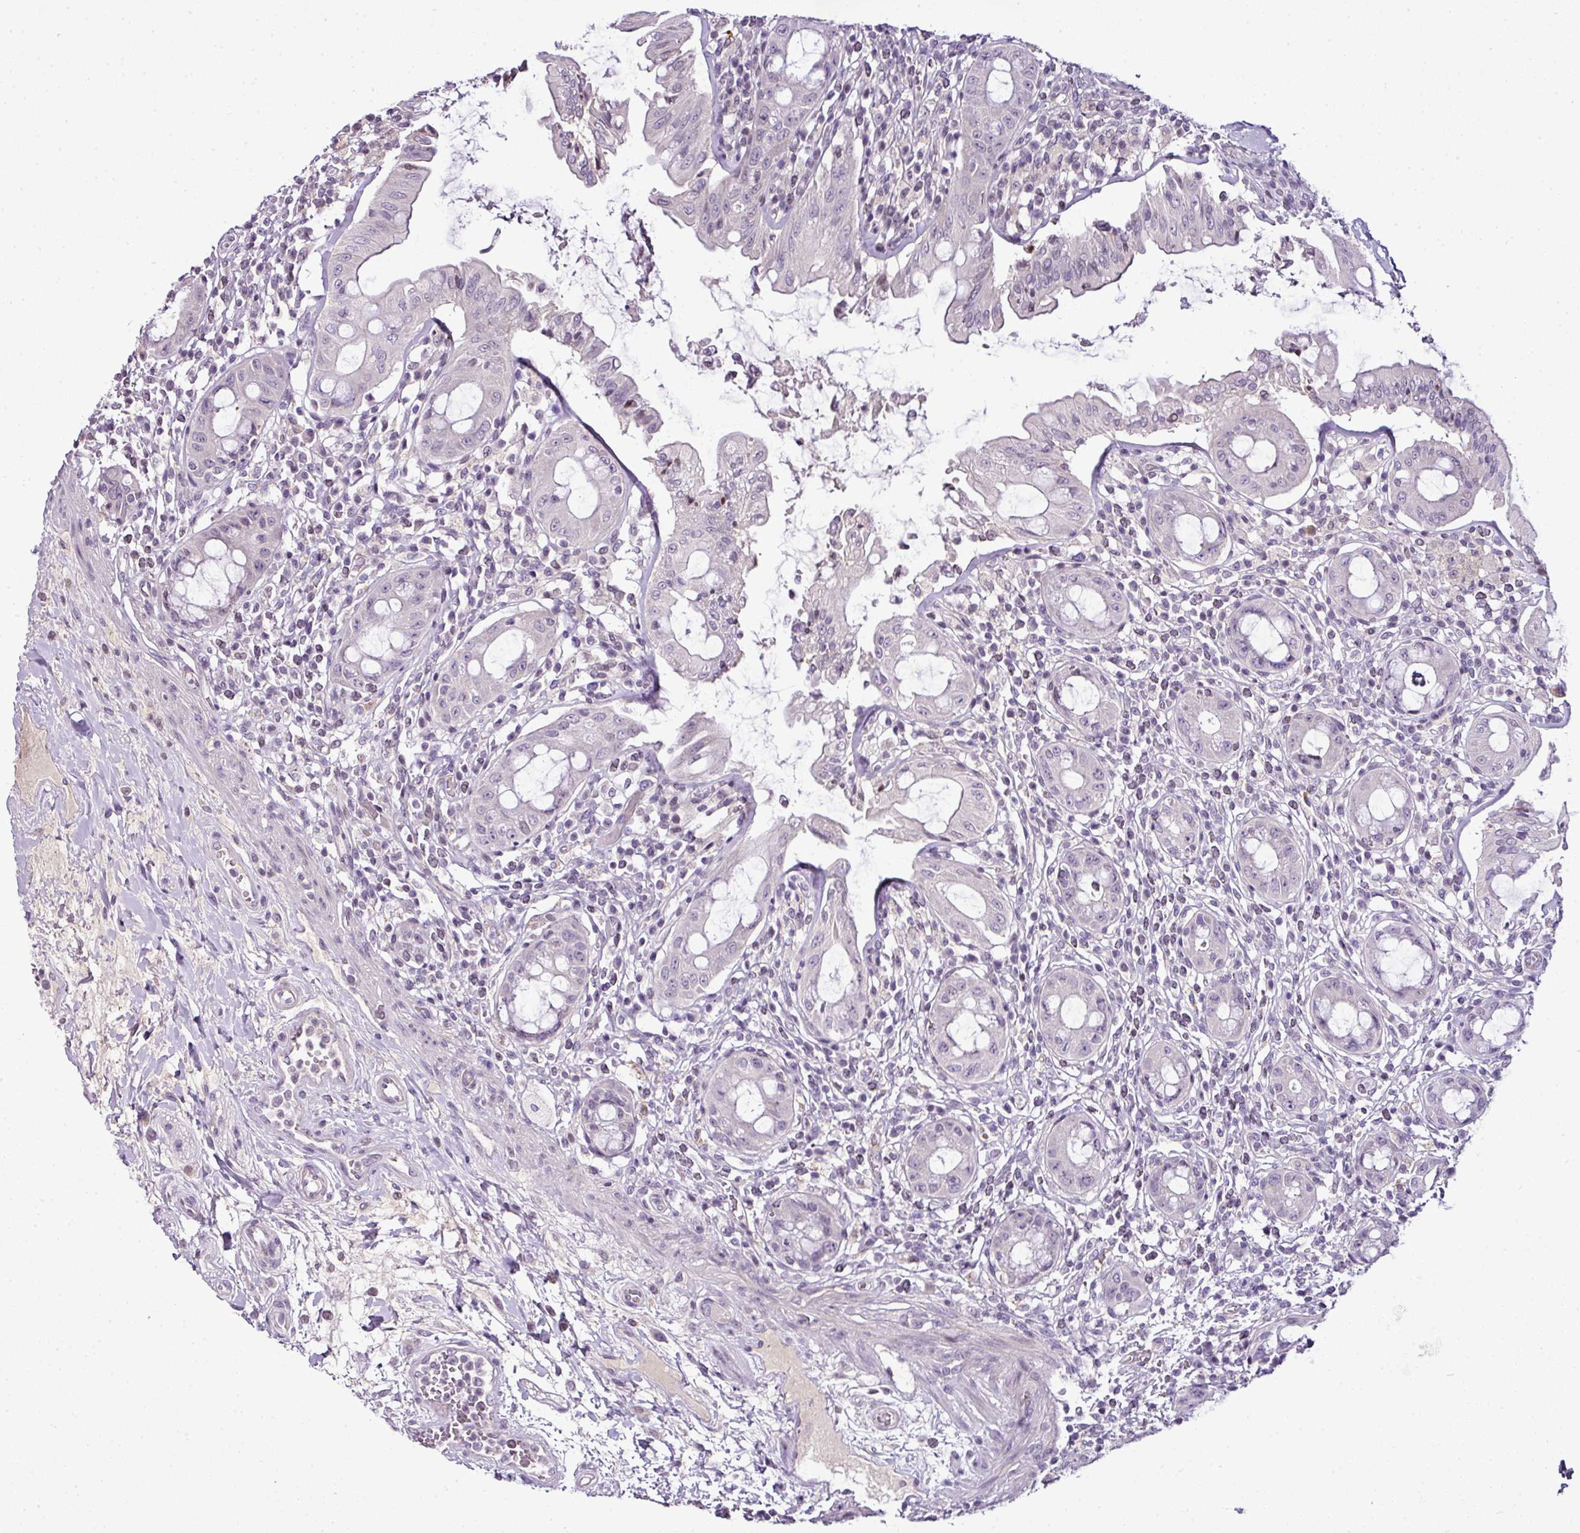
{"staining": {"intensity": "negative", "quantity": "none", "location": "none"}, "tissue": "rectum", "cell_type": "Glandular cells", "image_type": "normal", "snomed": [{"axis": "morphology", "description": "Normal tissue, NOS"}, {"axis": "topography", "description": "Rectum"}], "caption": "Immunohistochemical staining of unremarkable human rectum reveals no significant expression in glandular cells. (Immunohistochemistry (ihc), brightfield microscopy, high magnification).", "gene": "TEX30", "patient": {"sex": "female", "age": 57}}